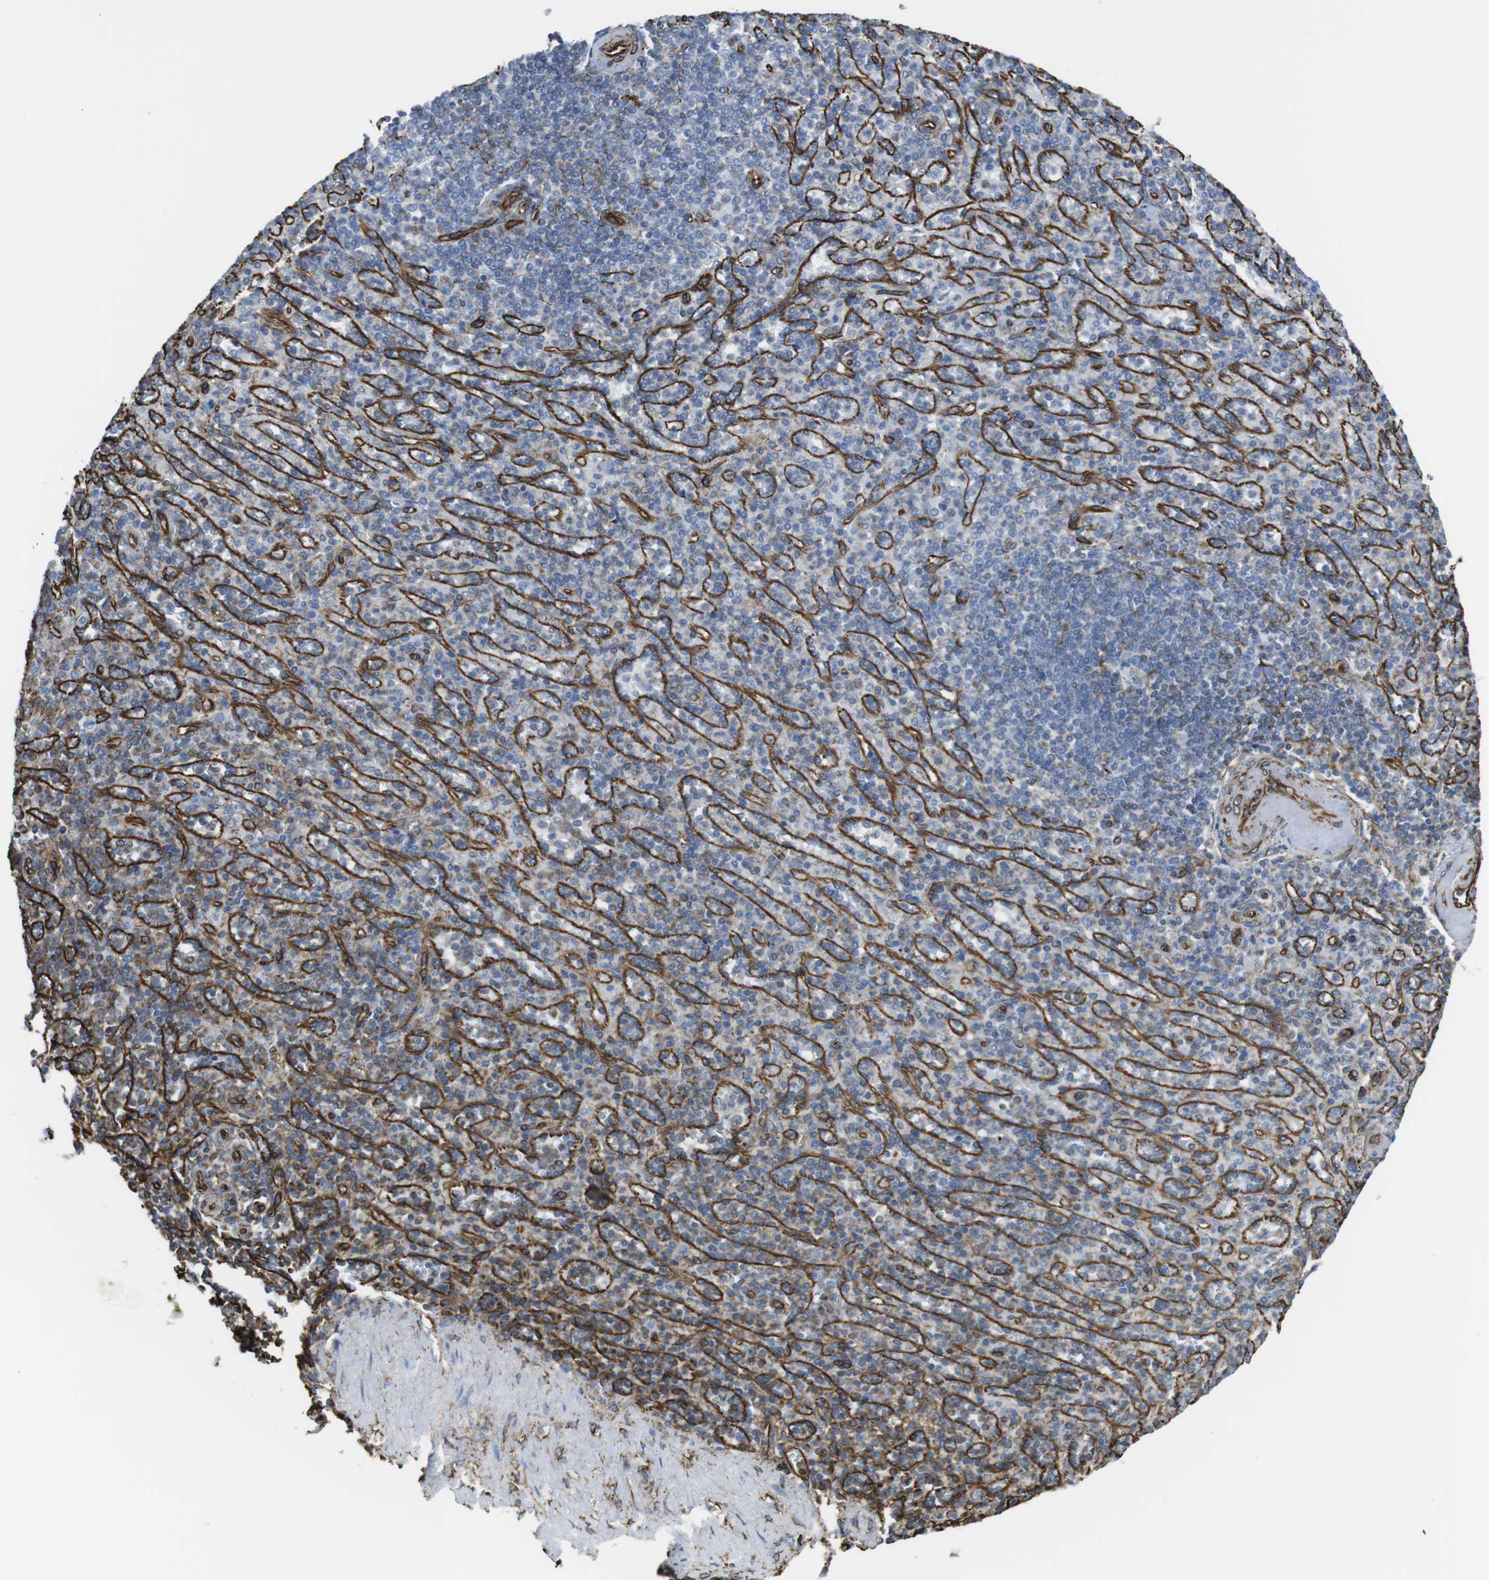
{"staining": {"intensity": "moderate", "quantity": "25%-75%", "location": "cytoplasmic/membranous"}, "tissue": "spleen", "cell_type": "Cells in red pulp", "image_type": "normal", "snomed": [{"axis": "morphology", "description": "Normal tissue, NOS"}, {"axis": "topography", "description": "Spleen"}], "caption": "There is medium levels of moderate cytoplasmic/membranous staining in cells in red pulp of benign spleen, as demonstrated by immunohistochemical staining (brown color).", "gene": "RALGPS1", "patient": {"sex": "female", "age": 74}}